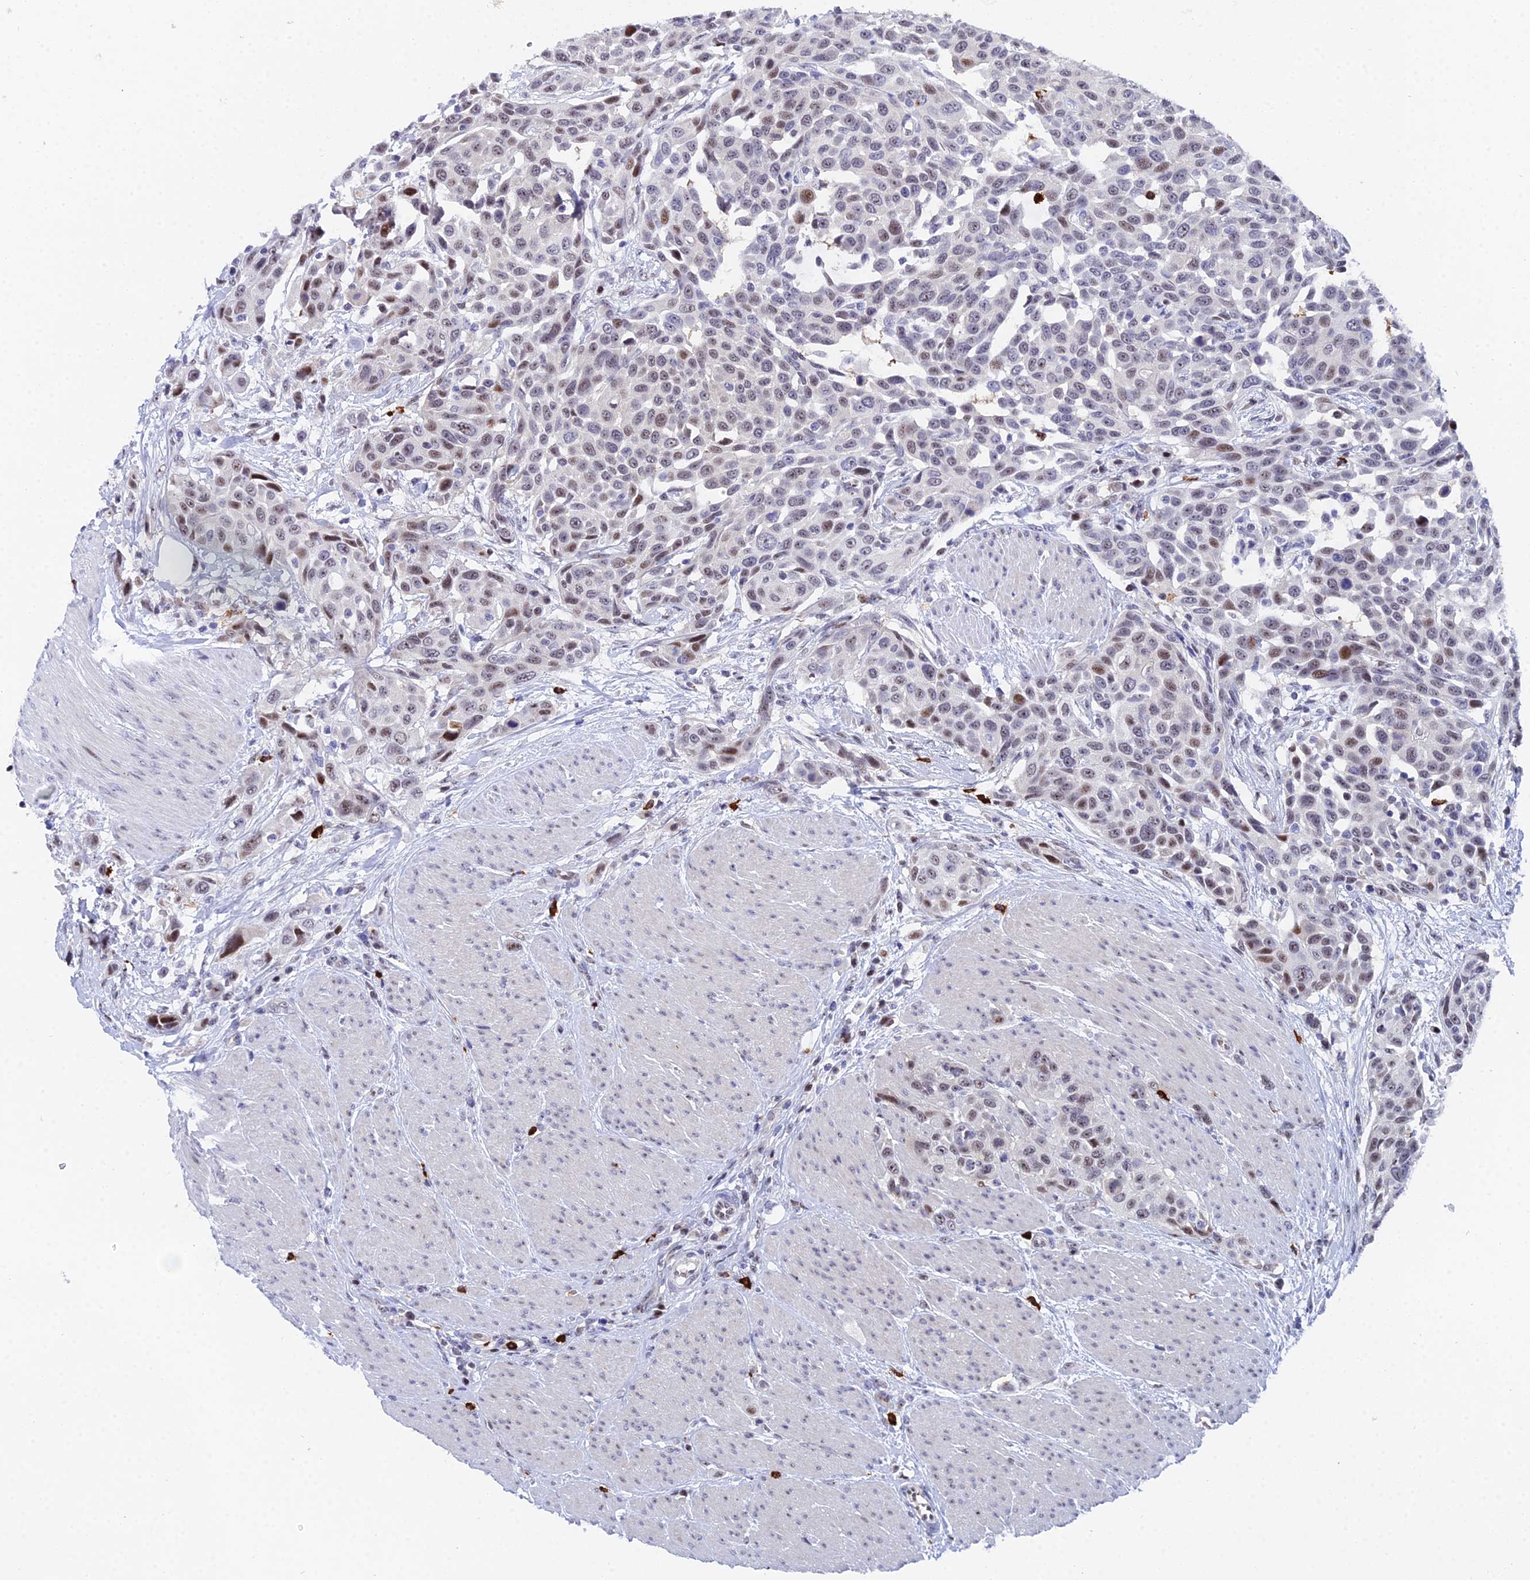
{"staining": {"intensity": "moderate", "quantity": "<25%", "location": "nuclear"}, "tissue": "urothelial cancer", "cell_type": "Tumor cells", "image_type": "cancer", "snomed": [{"axis": "morphology", "description": "Urothelial carcinoma, High grade"}, {"axis": "topography", "description": "Urinary bladder"}], "caption": "Protein expression analysis of urothelial cancer reveals moderate nuclear expression in about <25% of tumor cells. (IHC, brightfield microscopy, high magnification).", "gene": "TIFA", "patient": {"sex": "male", "age": 50}}